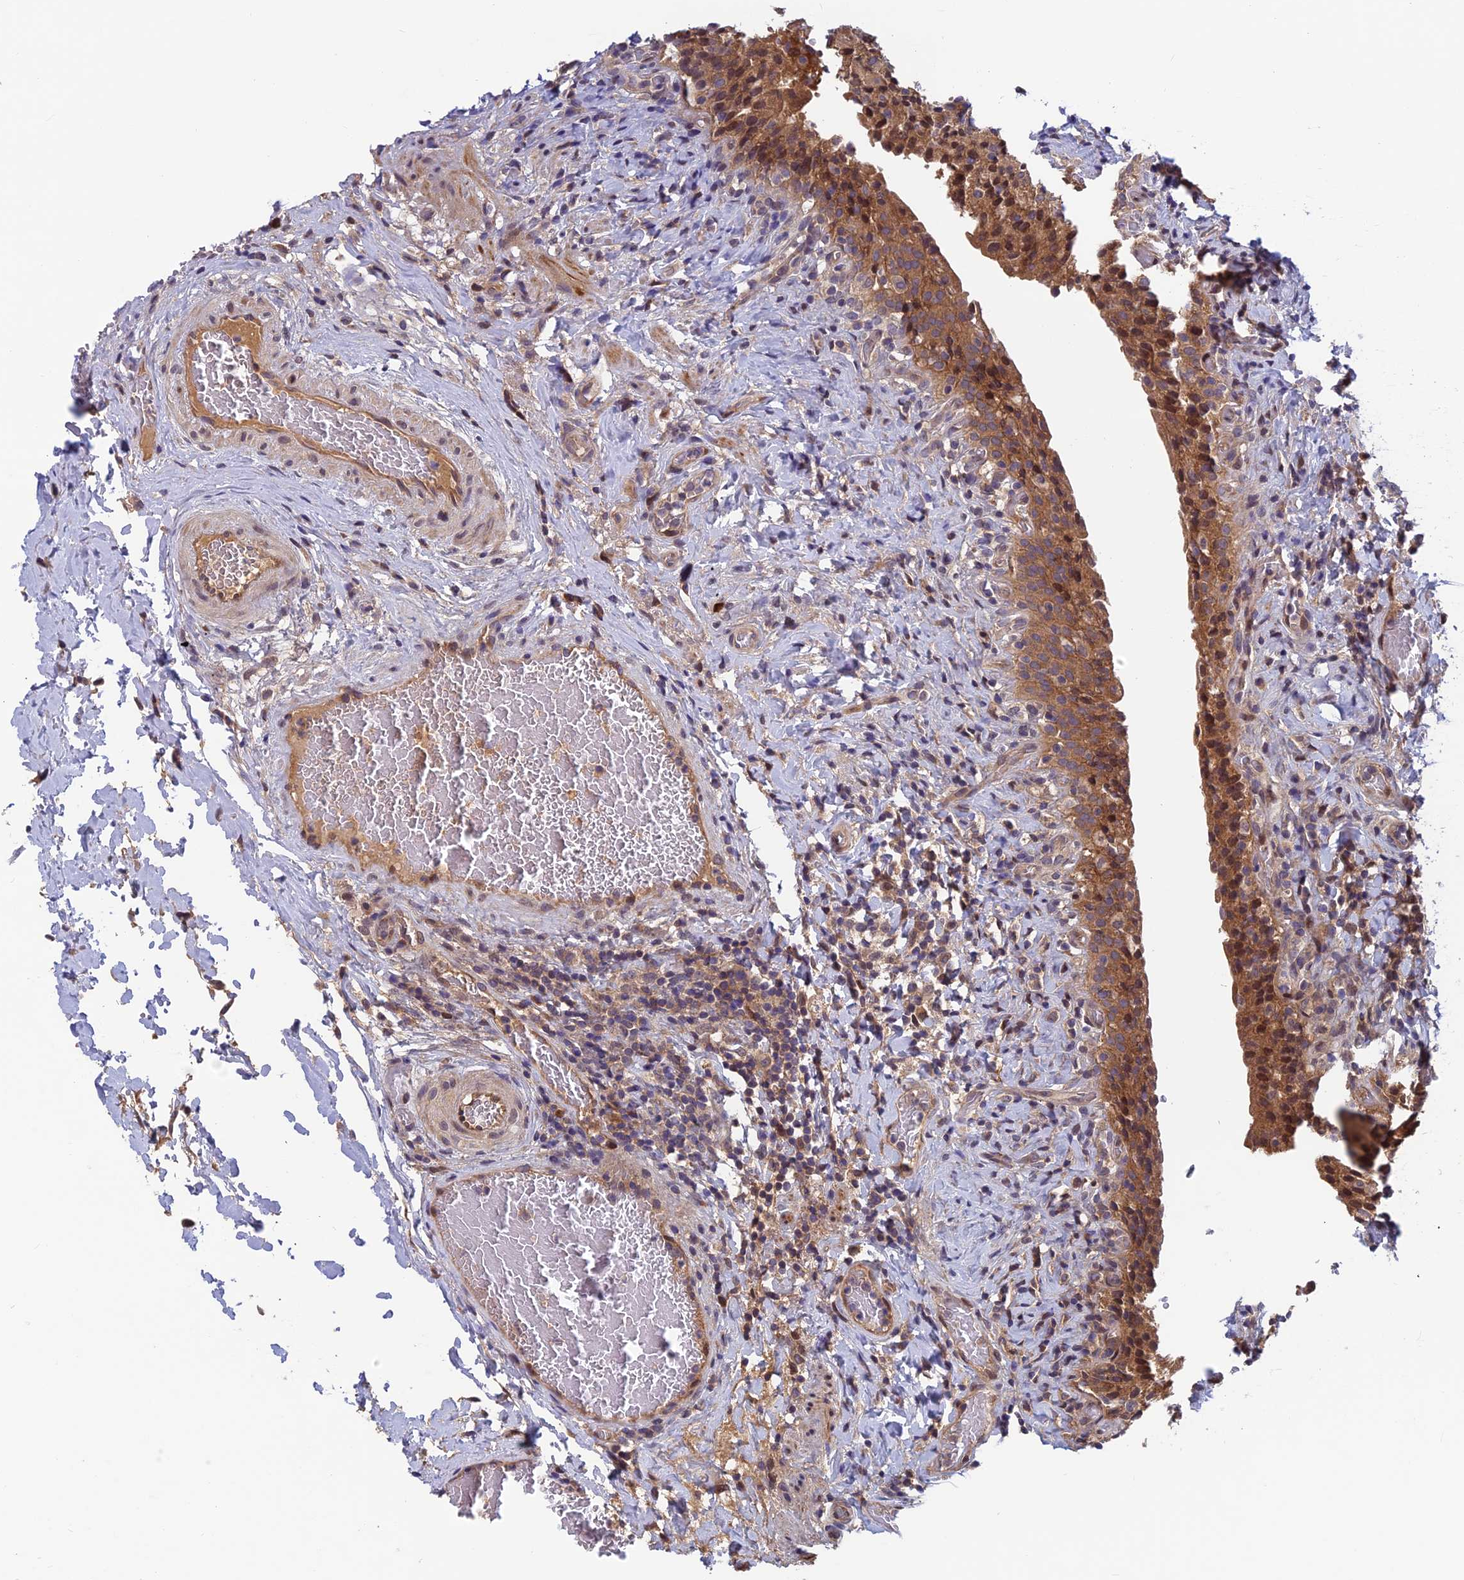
{"staining": {"intensity": "moderate", "quantity": ">75%", "location": "cytoplasmic/membranous,nuclear"}, "tissue": "urinary bladder", "cell_type": "Urothelial cells", "image_type": "normal", "snomed": [{"axis": "morphology", "description": "Normal tissue, NOS"}, {"axis": "morphology", "description": "Inflammation, NOS"}, {"axis": "topography", "description": "Urinary bladder"}], "caption": "The photomicrograph exhibits immunohistochemical staining of unremarkable urinary bladder. There is moderate cytoplasmic/membranous,nuclear positivity is seen in about >75% of urothelial cells.", "gene": "CCDC15", "patient": {"sex": "male", "age": 64}}